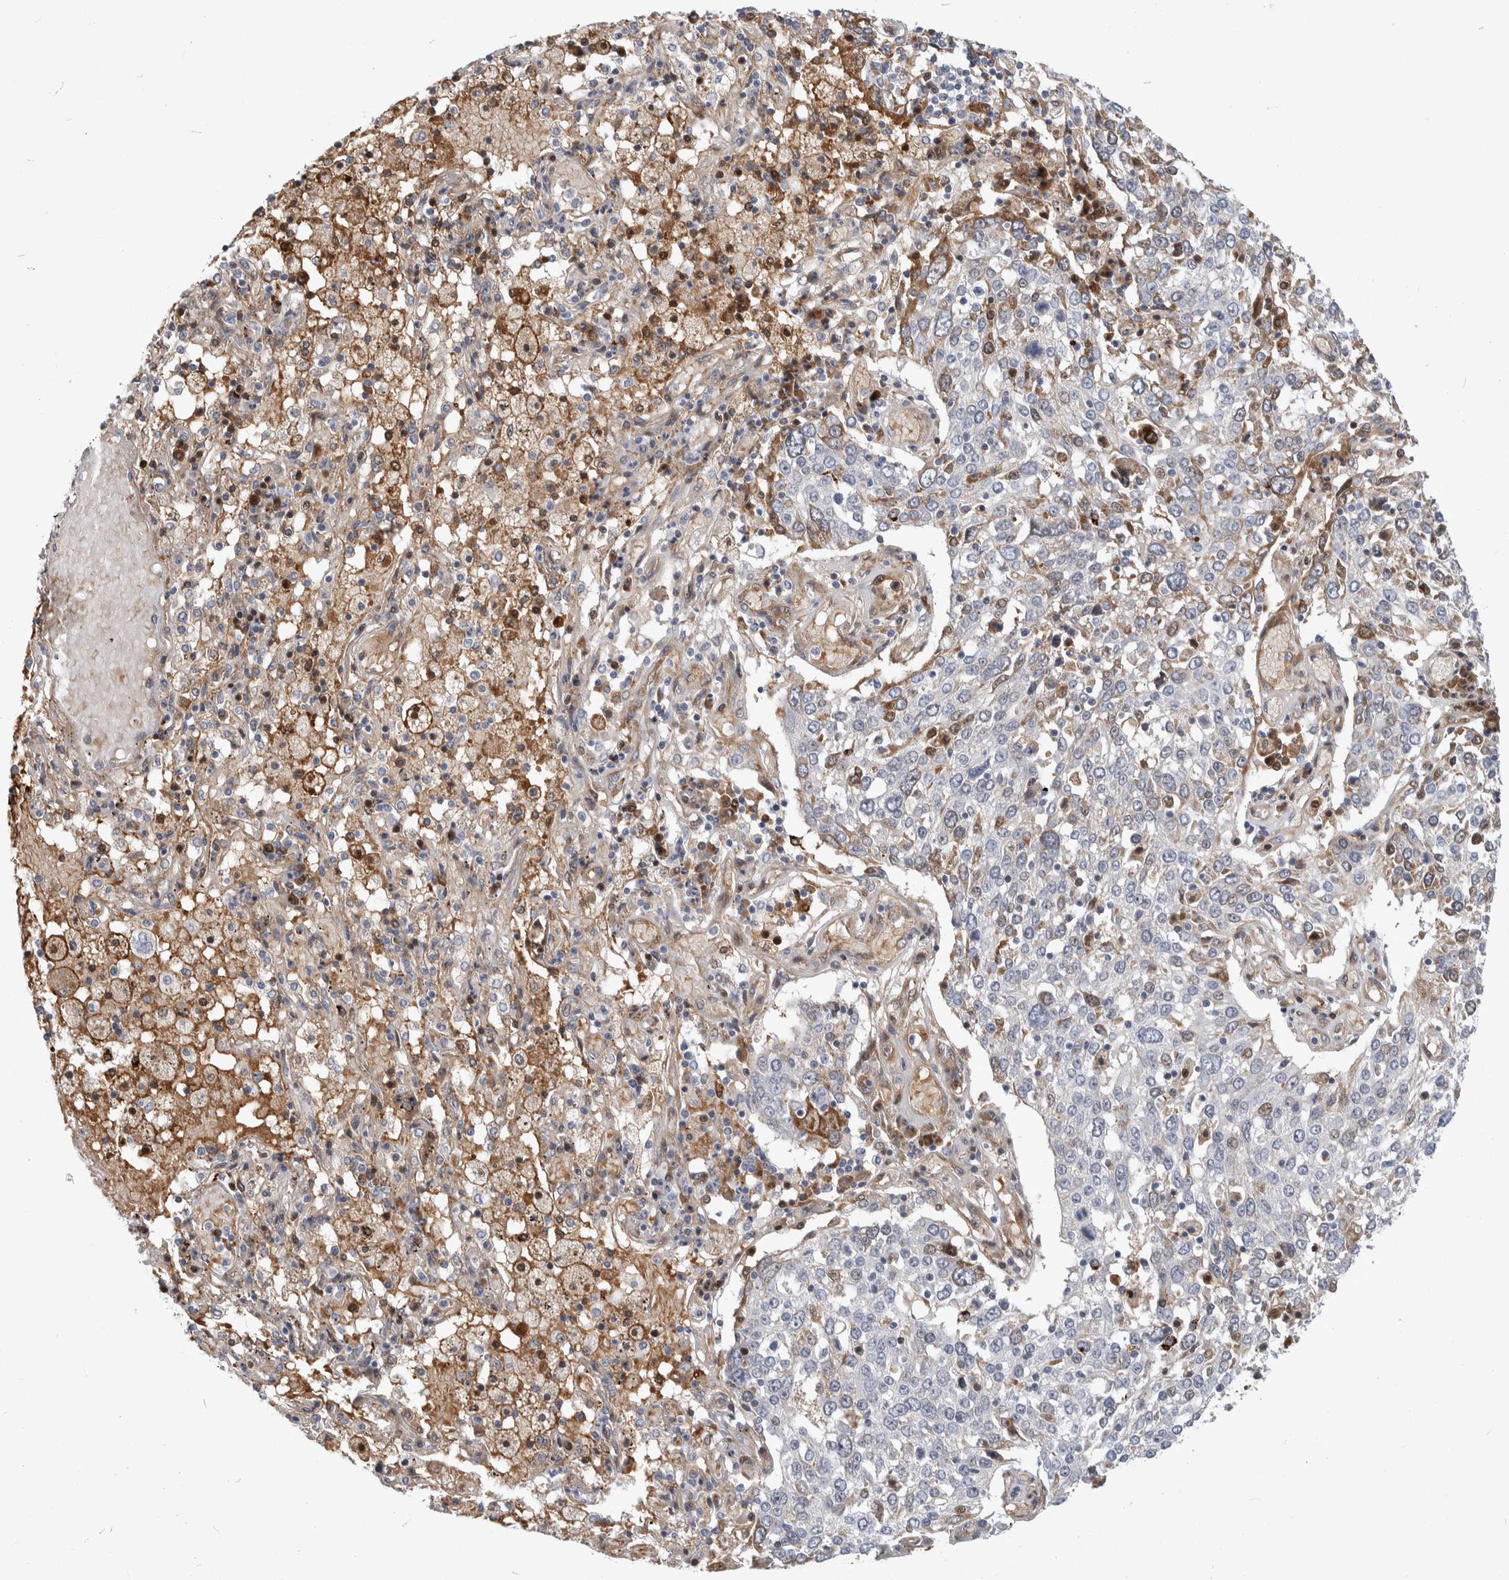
{"staining": {"intensity": "weak", "quantity": "<25%", "location": "cytoplasmic/membranous,nuclear"}, "tissue": "lung cancer", "cell_type": "Tumor cells", "image_type": "cancer", "snomed": [{"axis": "morphology", "description": "Squamous cell carcinoma, NOS"}, {"axis": "topography", "description": "Lung"}], "caption": "IHC photomicrograph of neoplastic tissue: human lung cancer stained with DAB reveals no significant protein expression in tumor cells.", "gene": "PSMG3", "patient": {"sex": "male", "age": 65}}